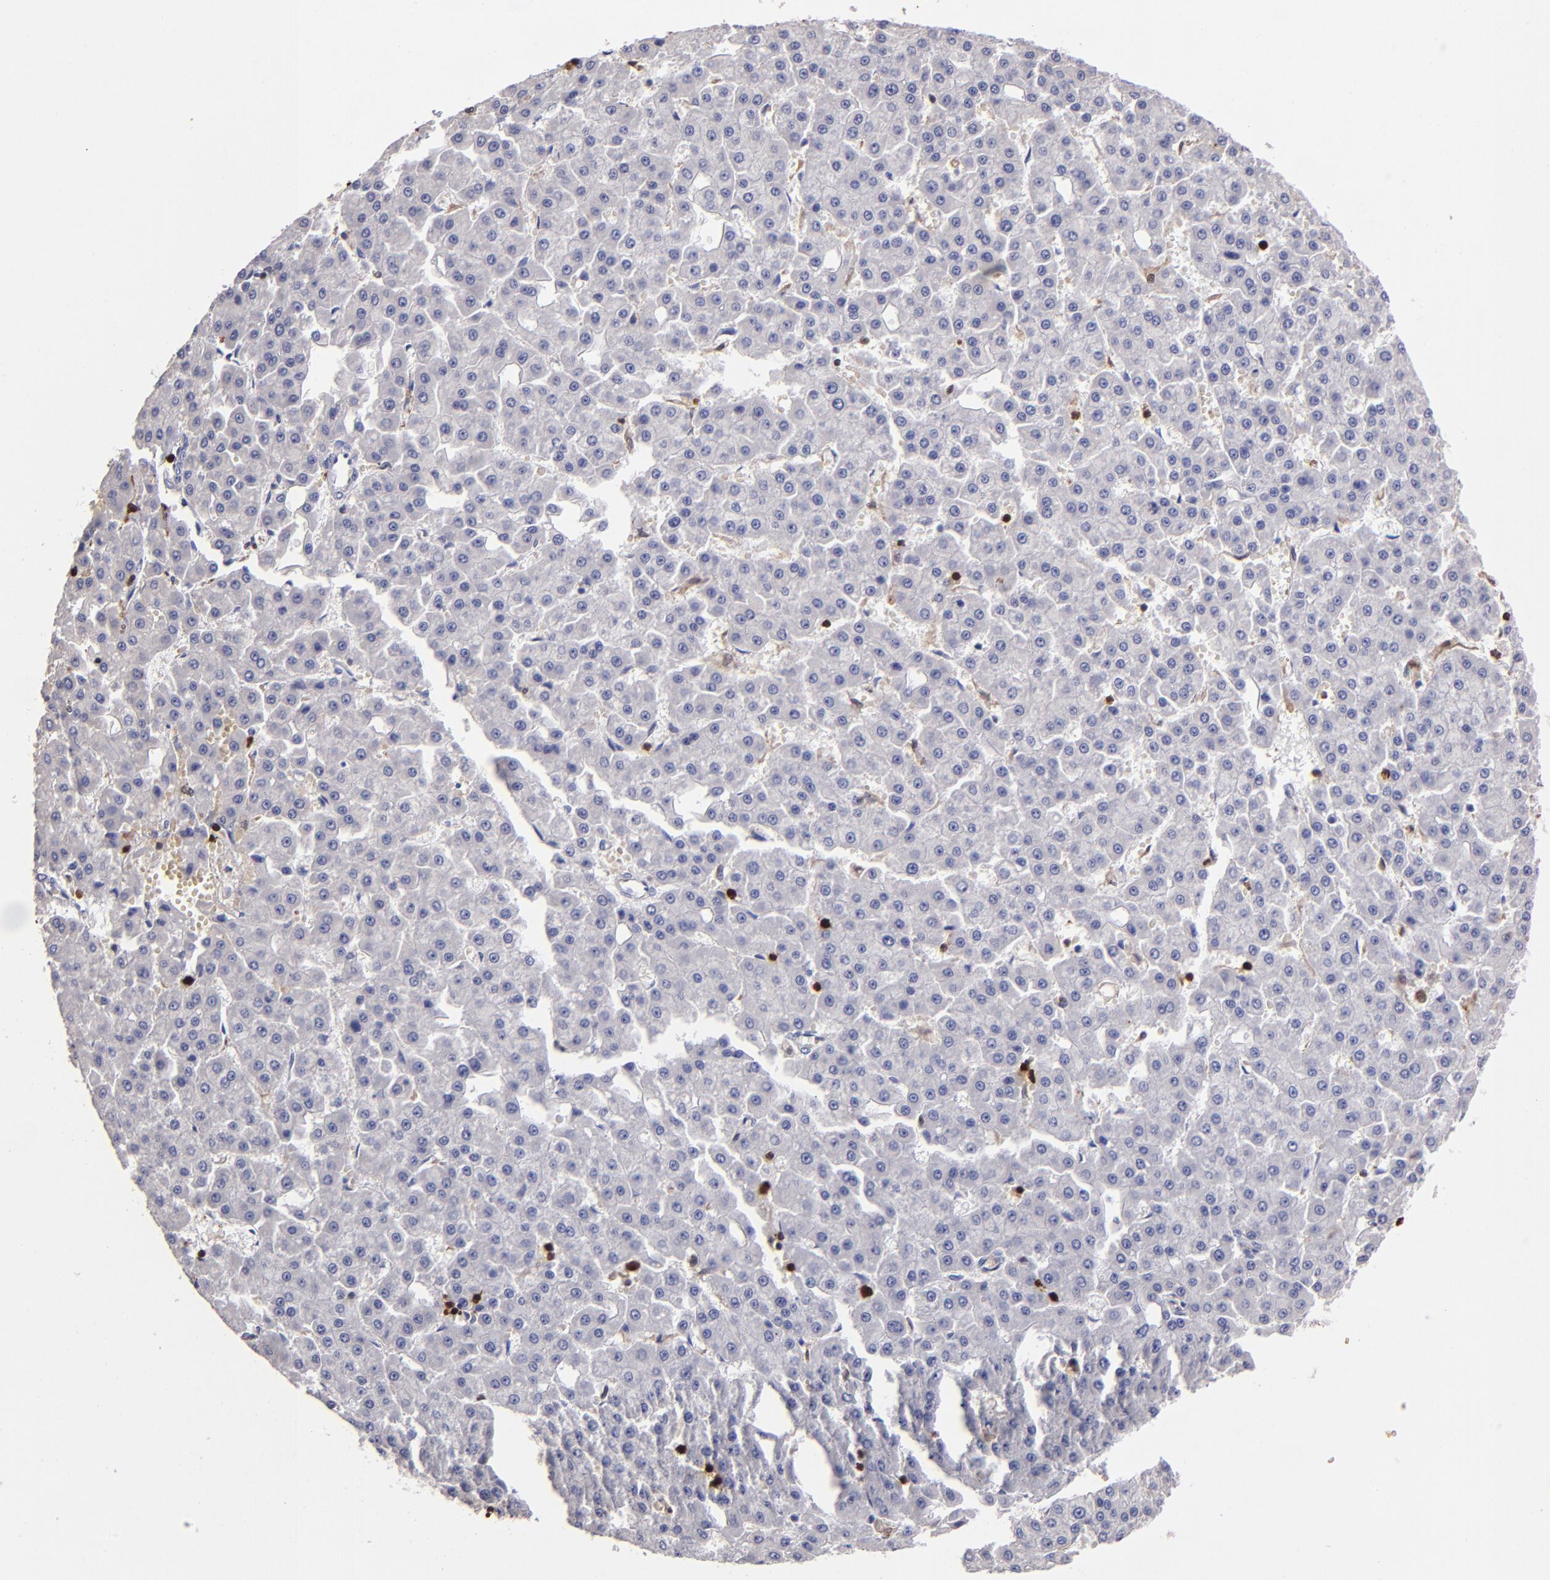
{"staining": {"intensity": "negative", "quantity": "none", "location": "none"}, "tissue": "liver cancer", "cell_type": "Tumor cells", "image_type": "cancer", "snomed": [{"axis": "morphology", "description": "Carcinoma, Hepatocellular, NOS"}, {"axis": "topography", "description": "Liver"}], "caption": "Tumor cells show no significant protein positivity in liver cancer. Nuclei are stained in blue.", "gene": "S100A4", "patient": {"sex": "male", "age": 47}}